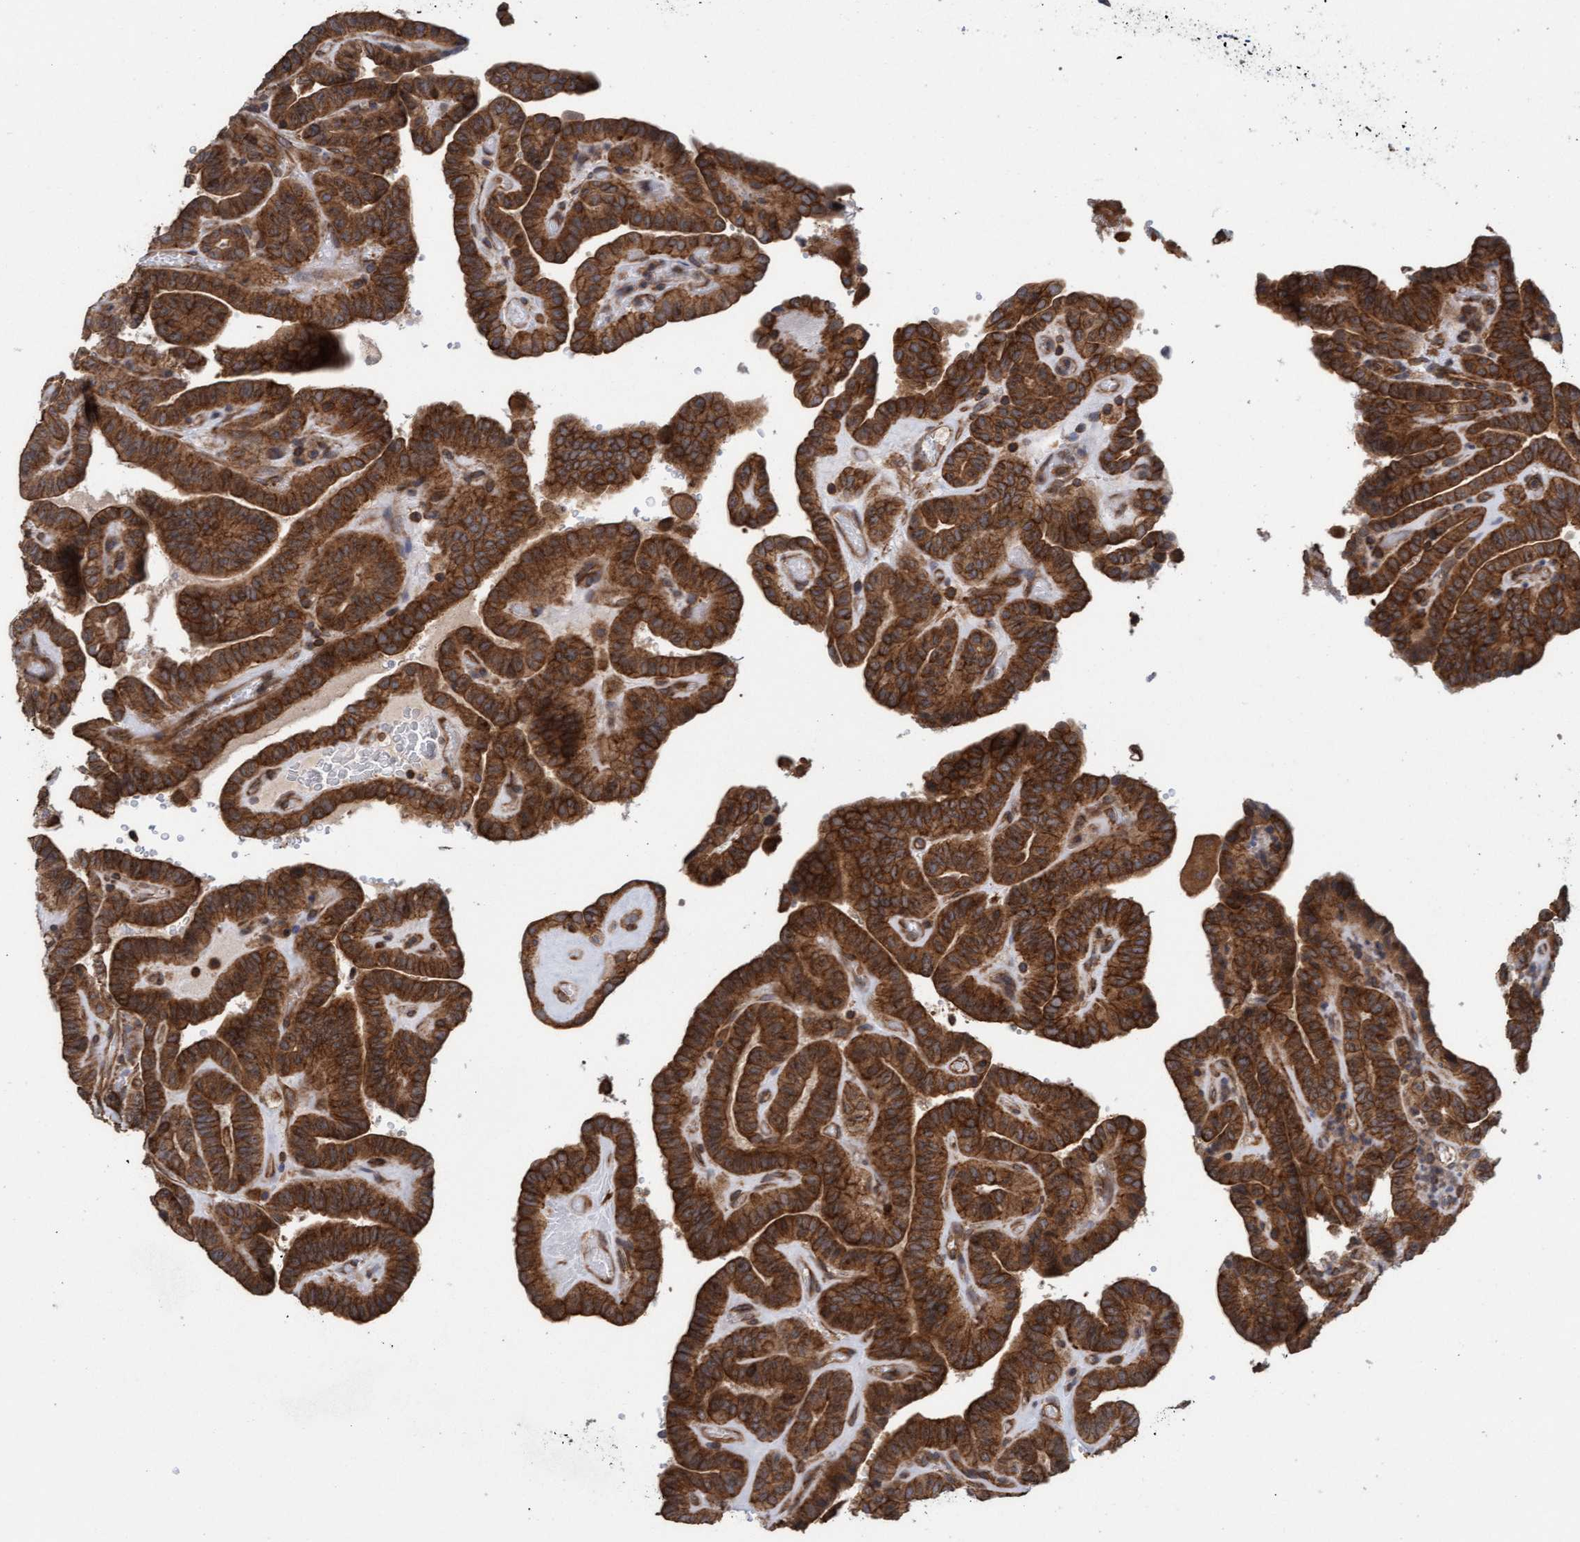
{"staining": {"intensity": "strong", "quantity": ">75%", "location": "cytoplasmic/membranous"}, "tissue": "thyroid cancer", "cell_type": "Tumor cells", "image_type": "cancer", "snomed": [{"axis": "morphology", "description": "Papillary adenocarcinoma, NOS"}, {"axis": "topography", "description": "Thyroid gland"}], "caption": "Immunohistochemical staining of thyroid cancer exhibits high levels of strong cytoplasmic/membranous positivity in approximately >75% of tumor cells.", "gene": "FXR2", "patient": {"sex": "male", "age": 77}}